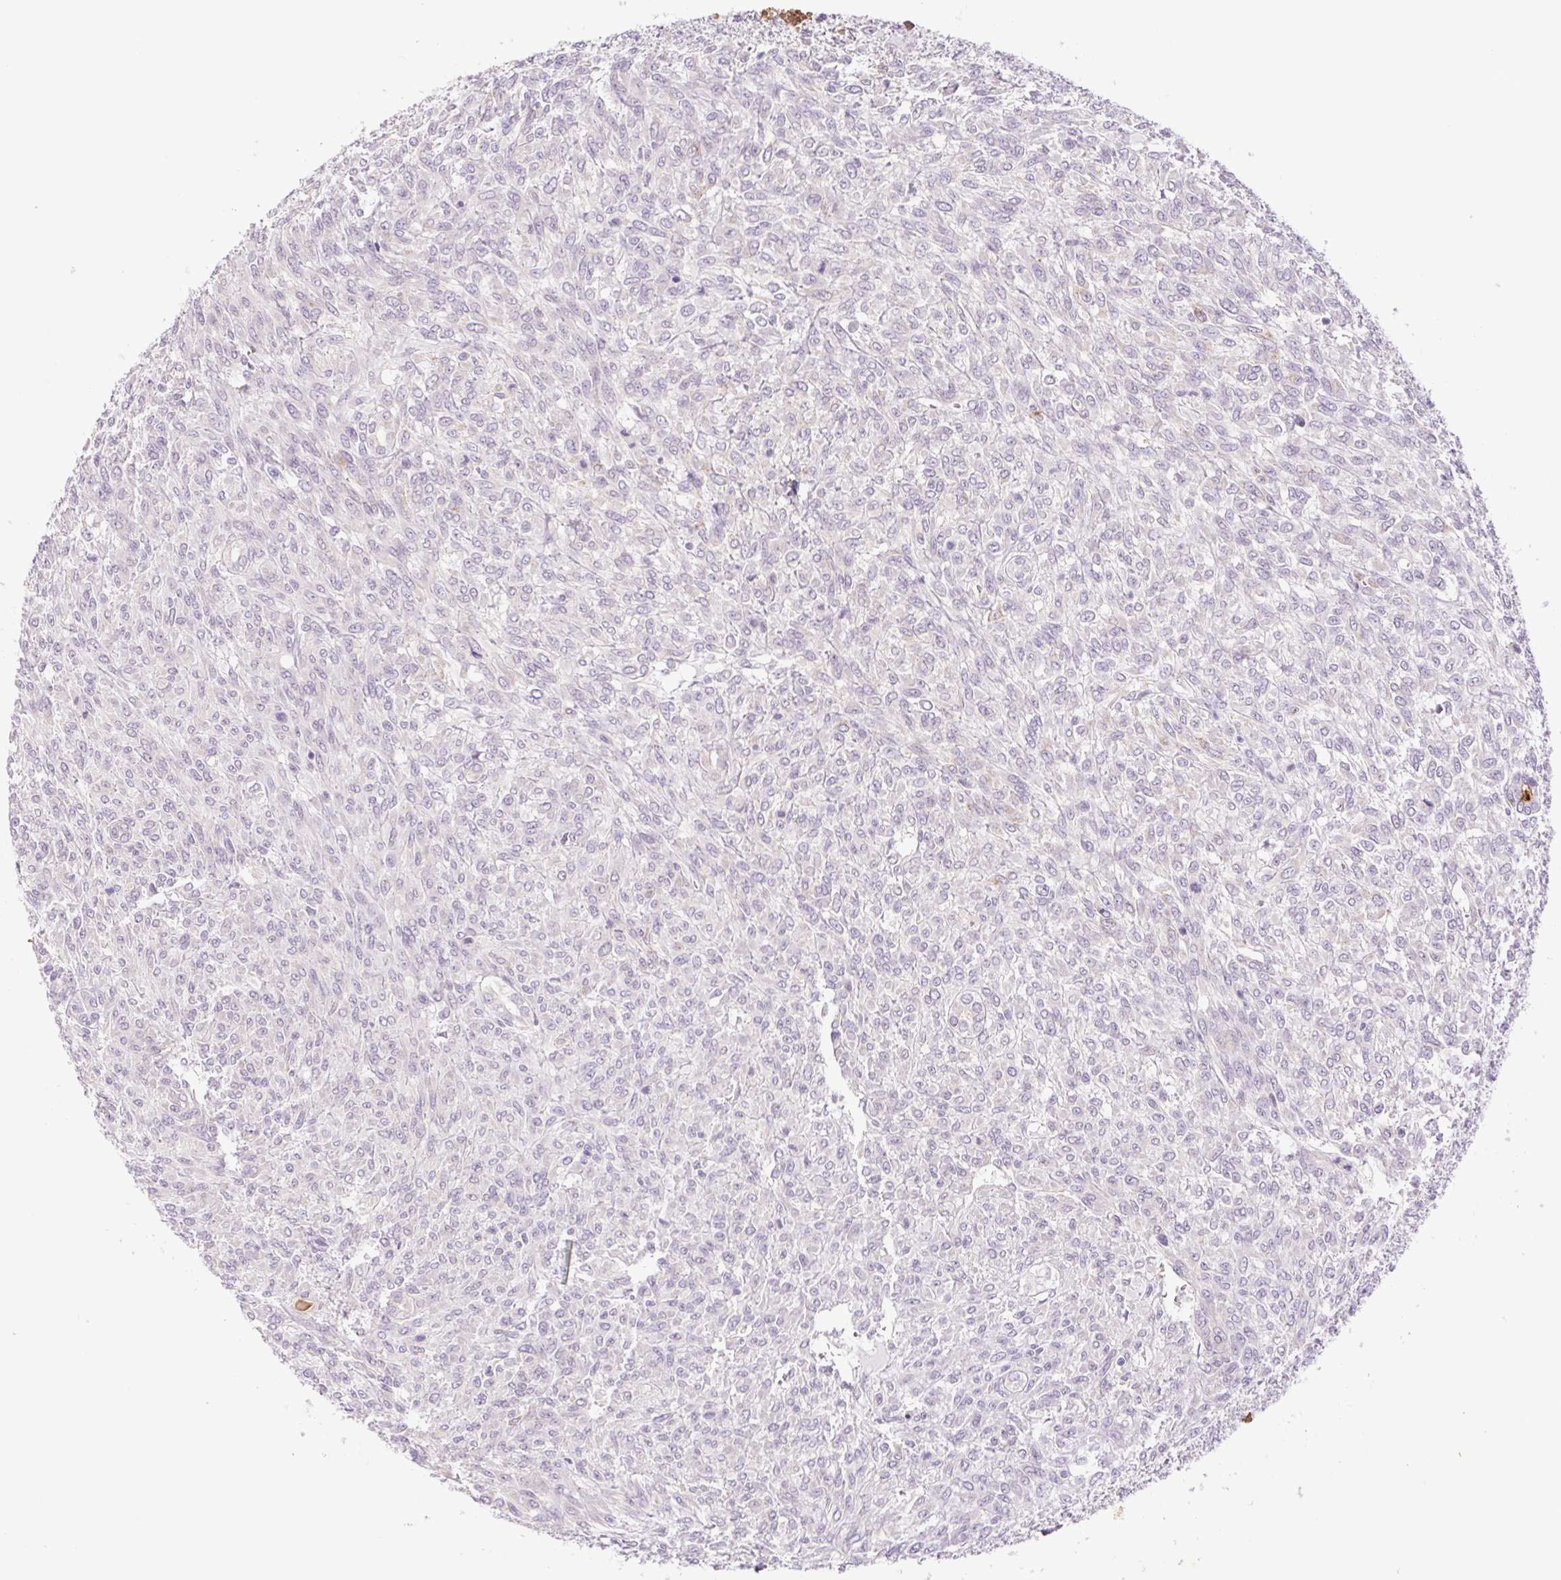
{"staining": {"intensity": "negative", "quantity": "none", "location": "none"}, "tissue": "renal cancer", "cell_type": "Tumor cells", "image_type": "cancer", "snomed": [{"axis": "morphology", "description": "Adenocarcinoma, NOS"}, {"axis": "topography", "description": "Kidney"}], "caption": "This is an immunohistochemistry image of human renal cancer (adenocarcinoma). There is no positivity in tumor cells.", "gene": "IGFL3", "patient": {"sex": "male", "age": 58}}